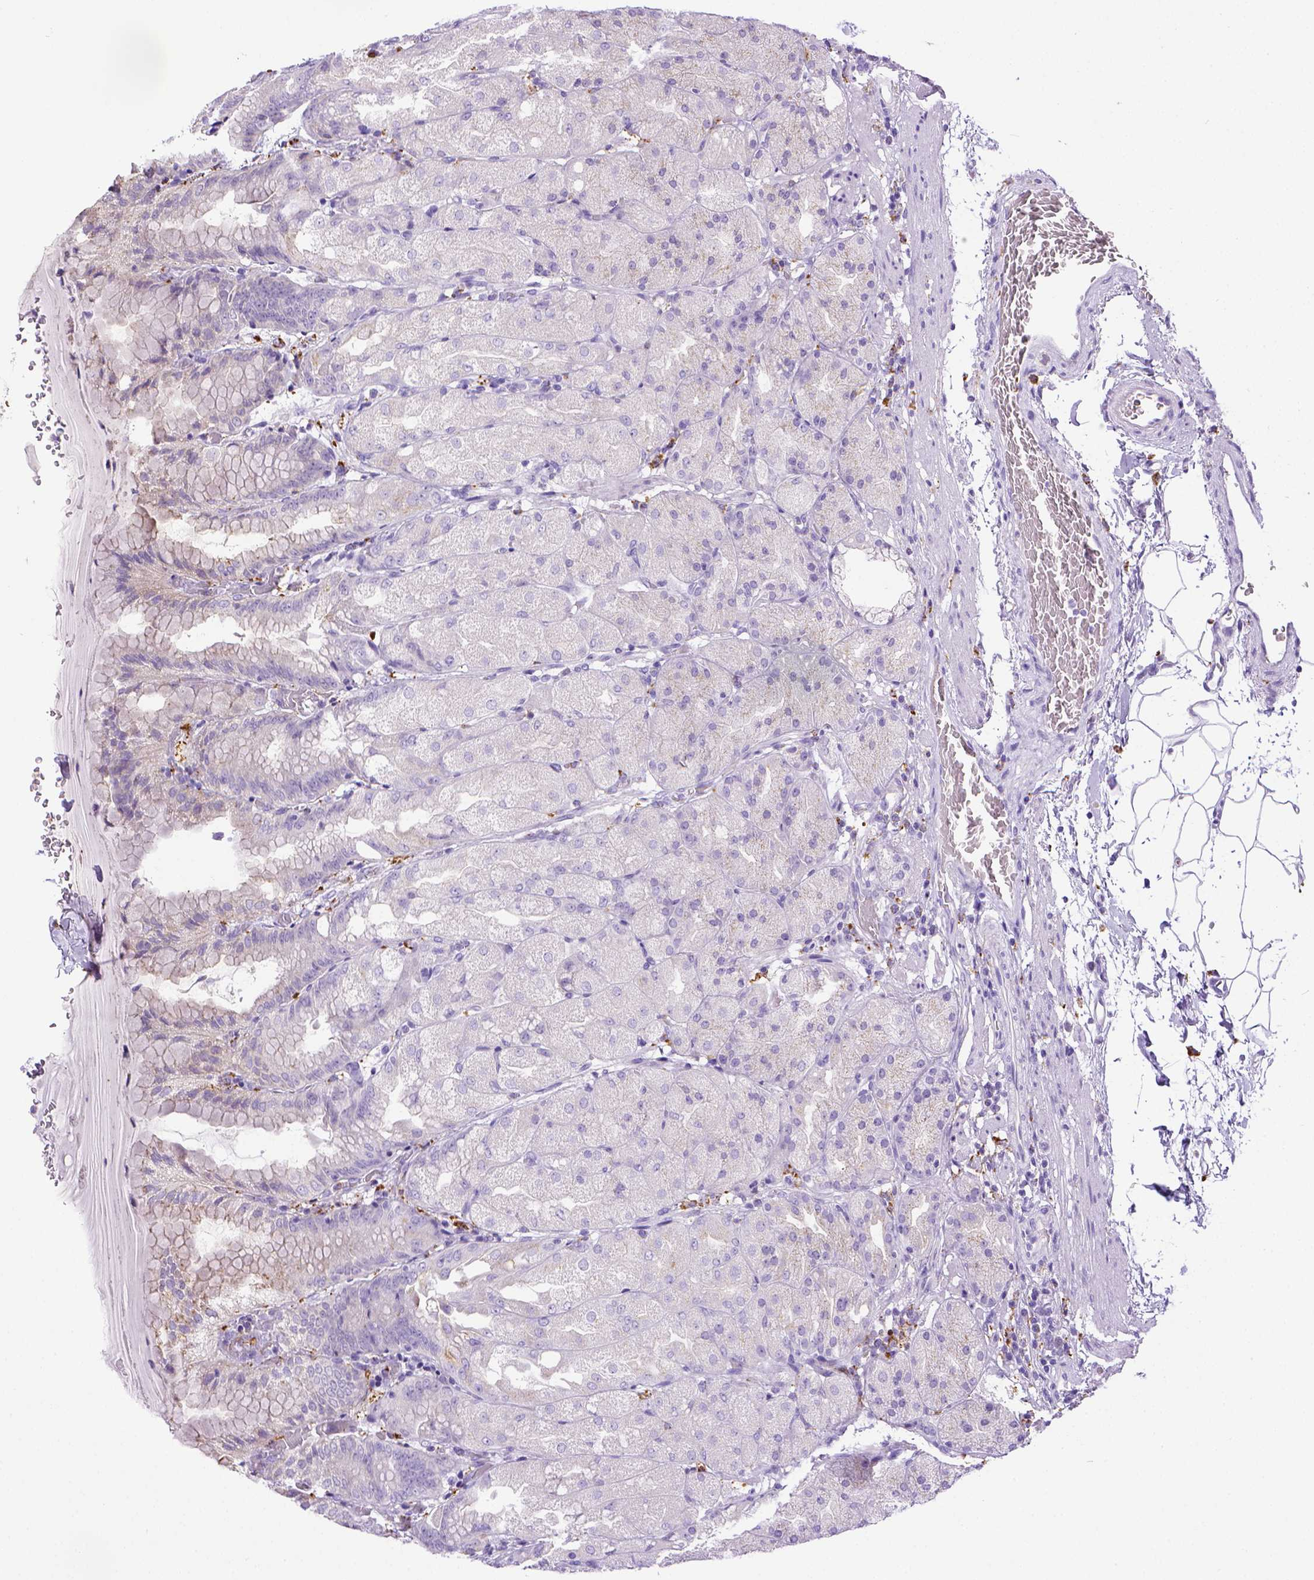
{"staining": {"intensity": "negative", "quantity": "none", "location": "none"}, "tissue": "stomach", "cell_type": "Glandular cells", "image_type": "normal", "snomed": [{"axis": "morphology", "description": "Normal tissue, NOS"}, {"axis": "topography", "description": "Stomach, upper"}, {"axis": "topography", "description": "Stomach"}, {"axis": "topography", "description": "Stomach, lower"}], "caption": "This is a micrograph of immunohistochemistry (IHC) staining of unremarkable stomach, which shows no positivity in glandular cells. (DAB (3,3'-diaminobenzidine) immunohistochemistry (IHC) with hematoxylin counter stain).", "gene": "CD68", "patient": {"sex": "male", "age": 62}}